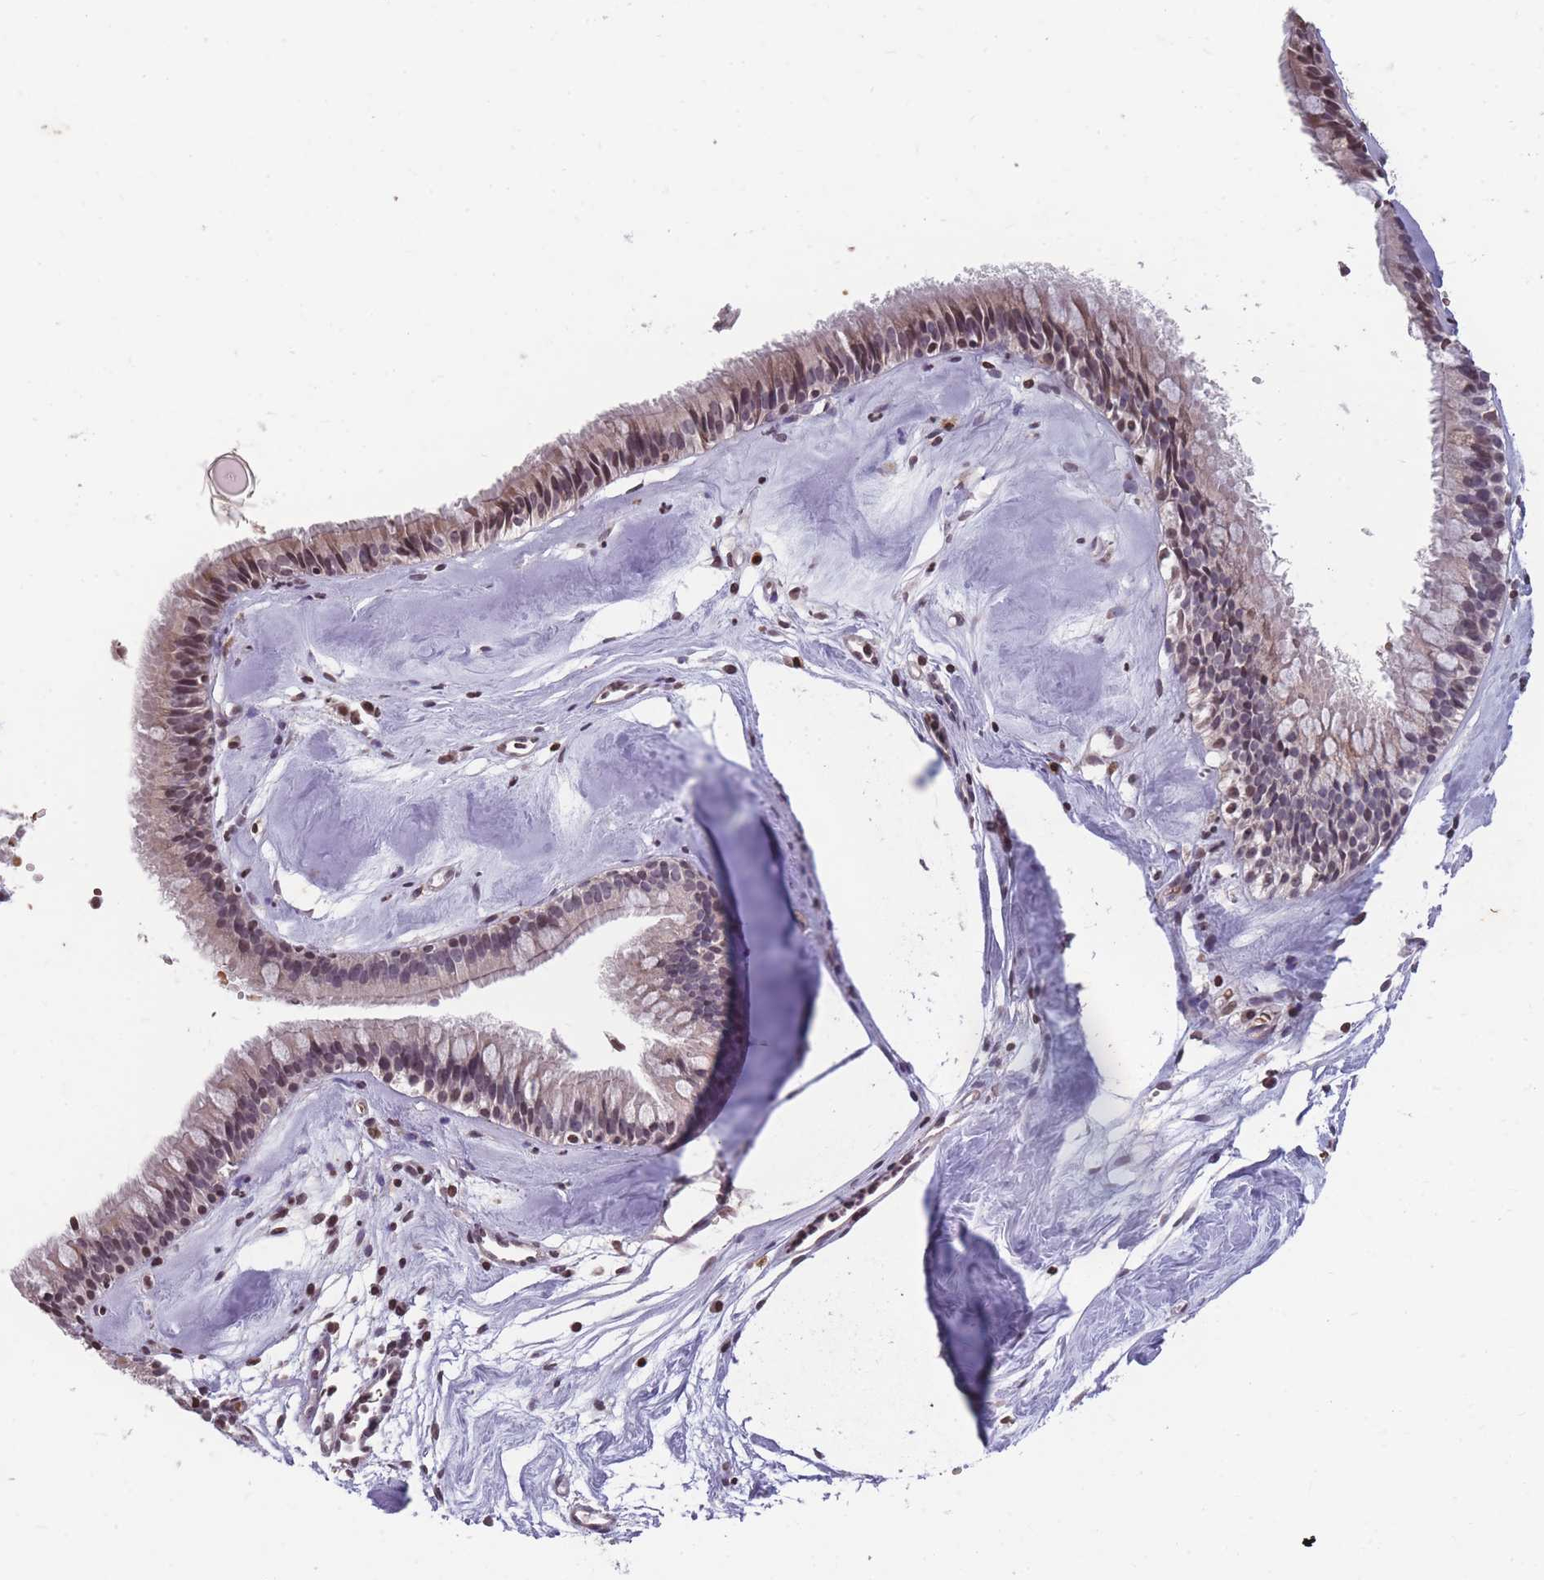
{"staining": {"intensity": "moderate", "quantity": "25%-75%", "location": "cytoplasmic/membranous,nuclear"}, "tissue": "nasopharynx", "cell_type": "Respiratory epithelial cells", "image_type": "normal", "snomed": [{"axis": "morphology", "description": "Normal tissue, NOS"}, {"axis": "topography", "description": "Nasopharynx"}], "caption": "The image demonstrates staining of benign nasopharynx, revealing moderate cytoplasmic/membranous,nuclear protein expression (brown color) within respiratory epithelial cells.", "gene": "GGT5", "patient": {"sex": "male", "age": 65}}